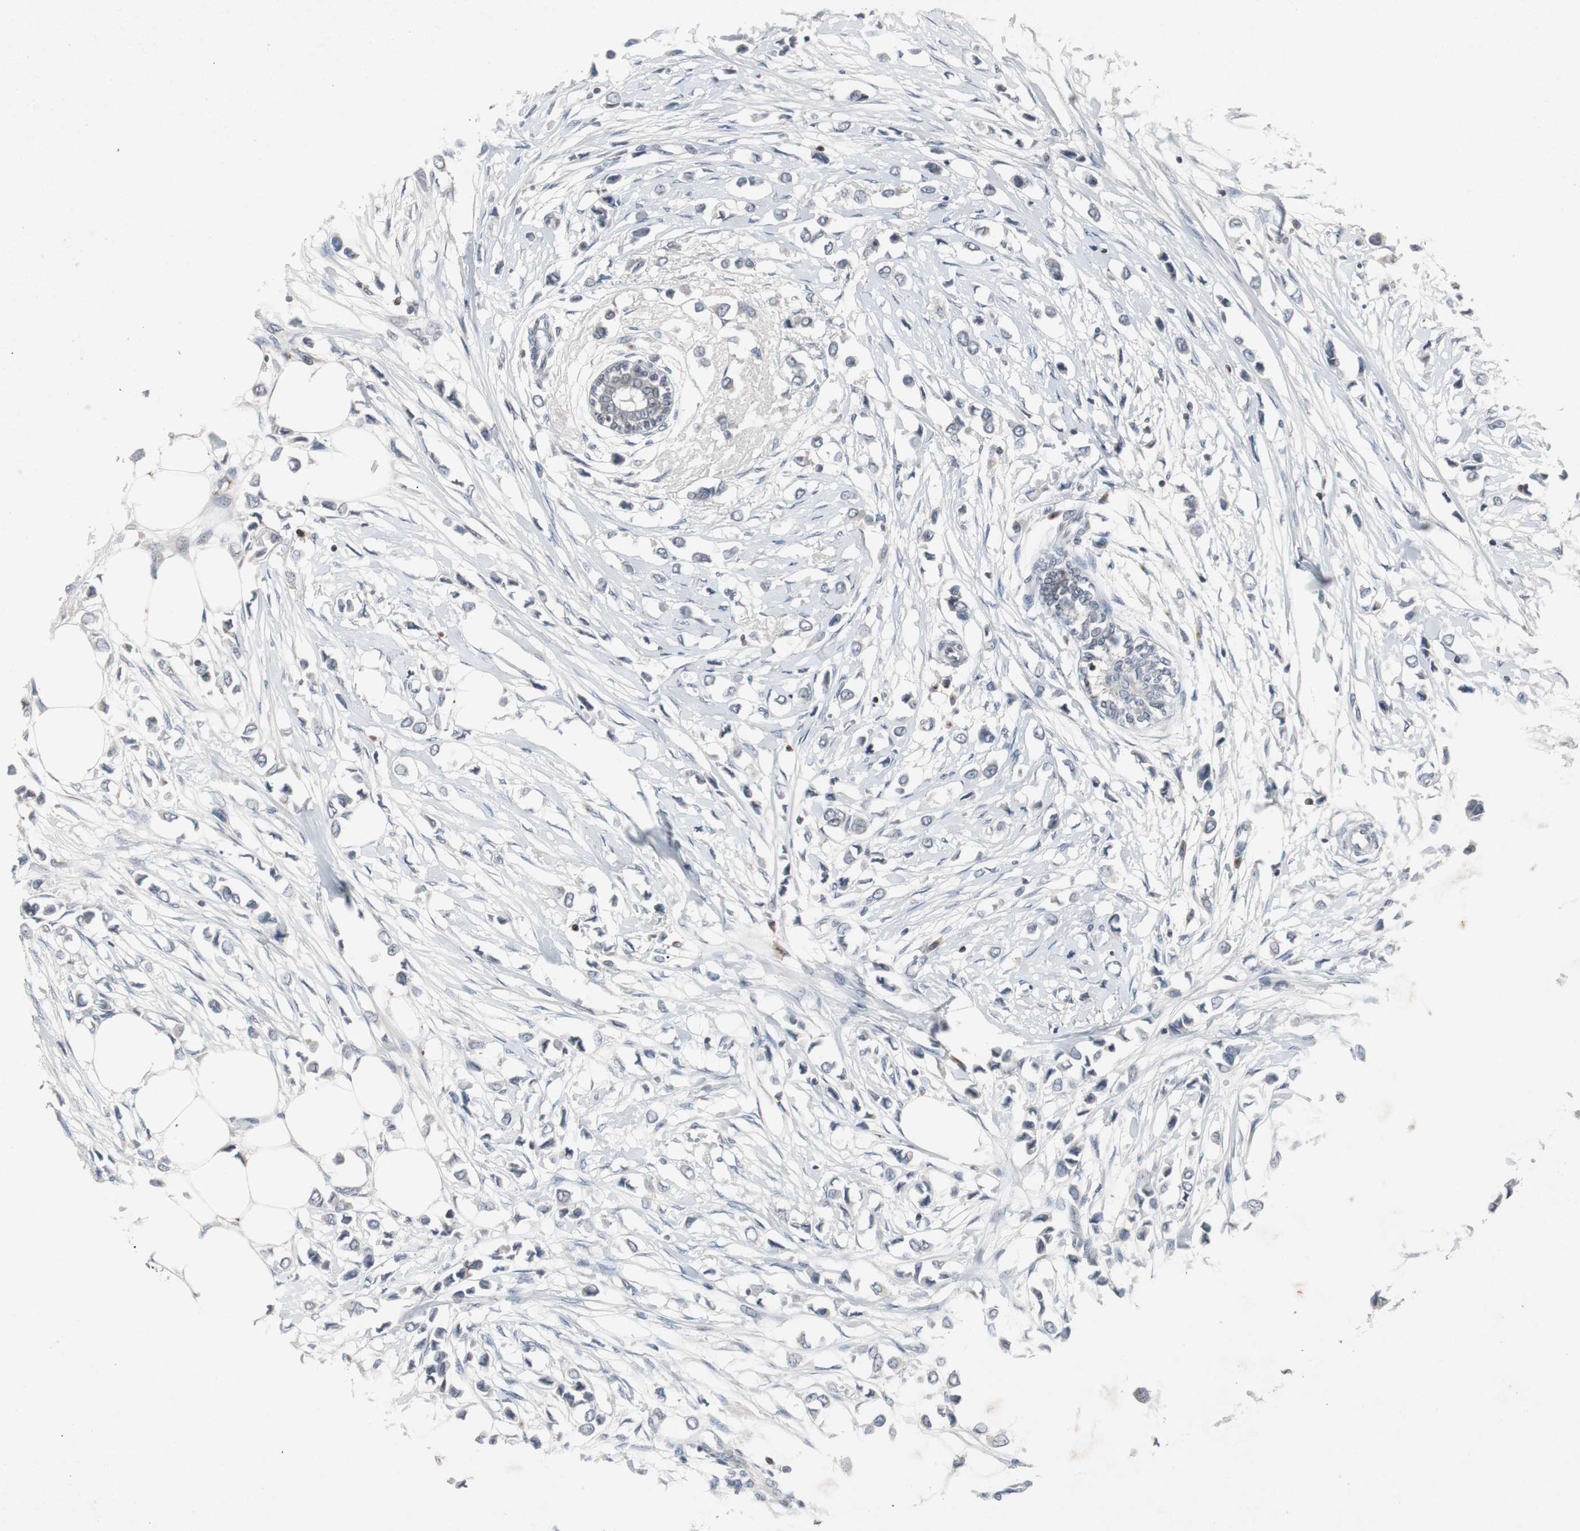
{"staining": {"intensity": "negative", "quantity": "none", "location": "none"}, "tissue": "breast cancer", "cell_type": "Tumor cells", "image_type": "cancer", "snomed": [{"axis": "morphology", "description": "Lobular carcinoma"}, {"axis": "topography", "description": "Breast"}], "caption": "Immunohistochemical staining of human breast cancer shows no significant positivity in tumor cells.", "gene": "ZNF396", "patient": {"sex": "female", "age": 51}}